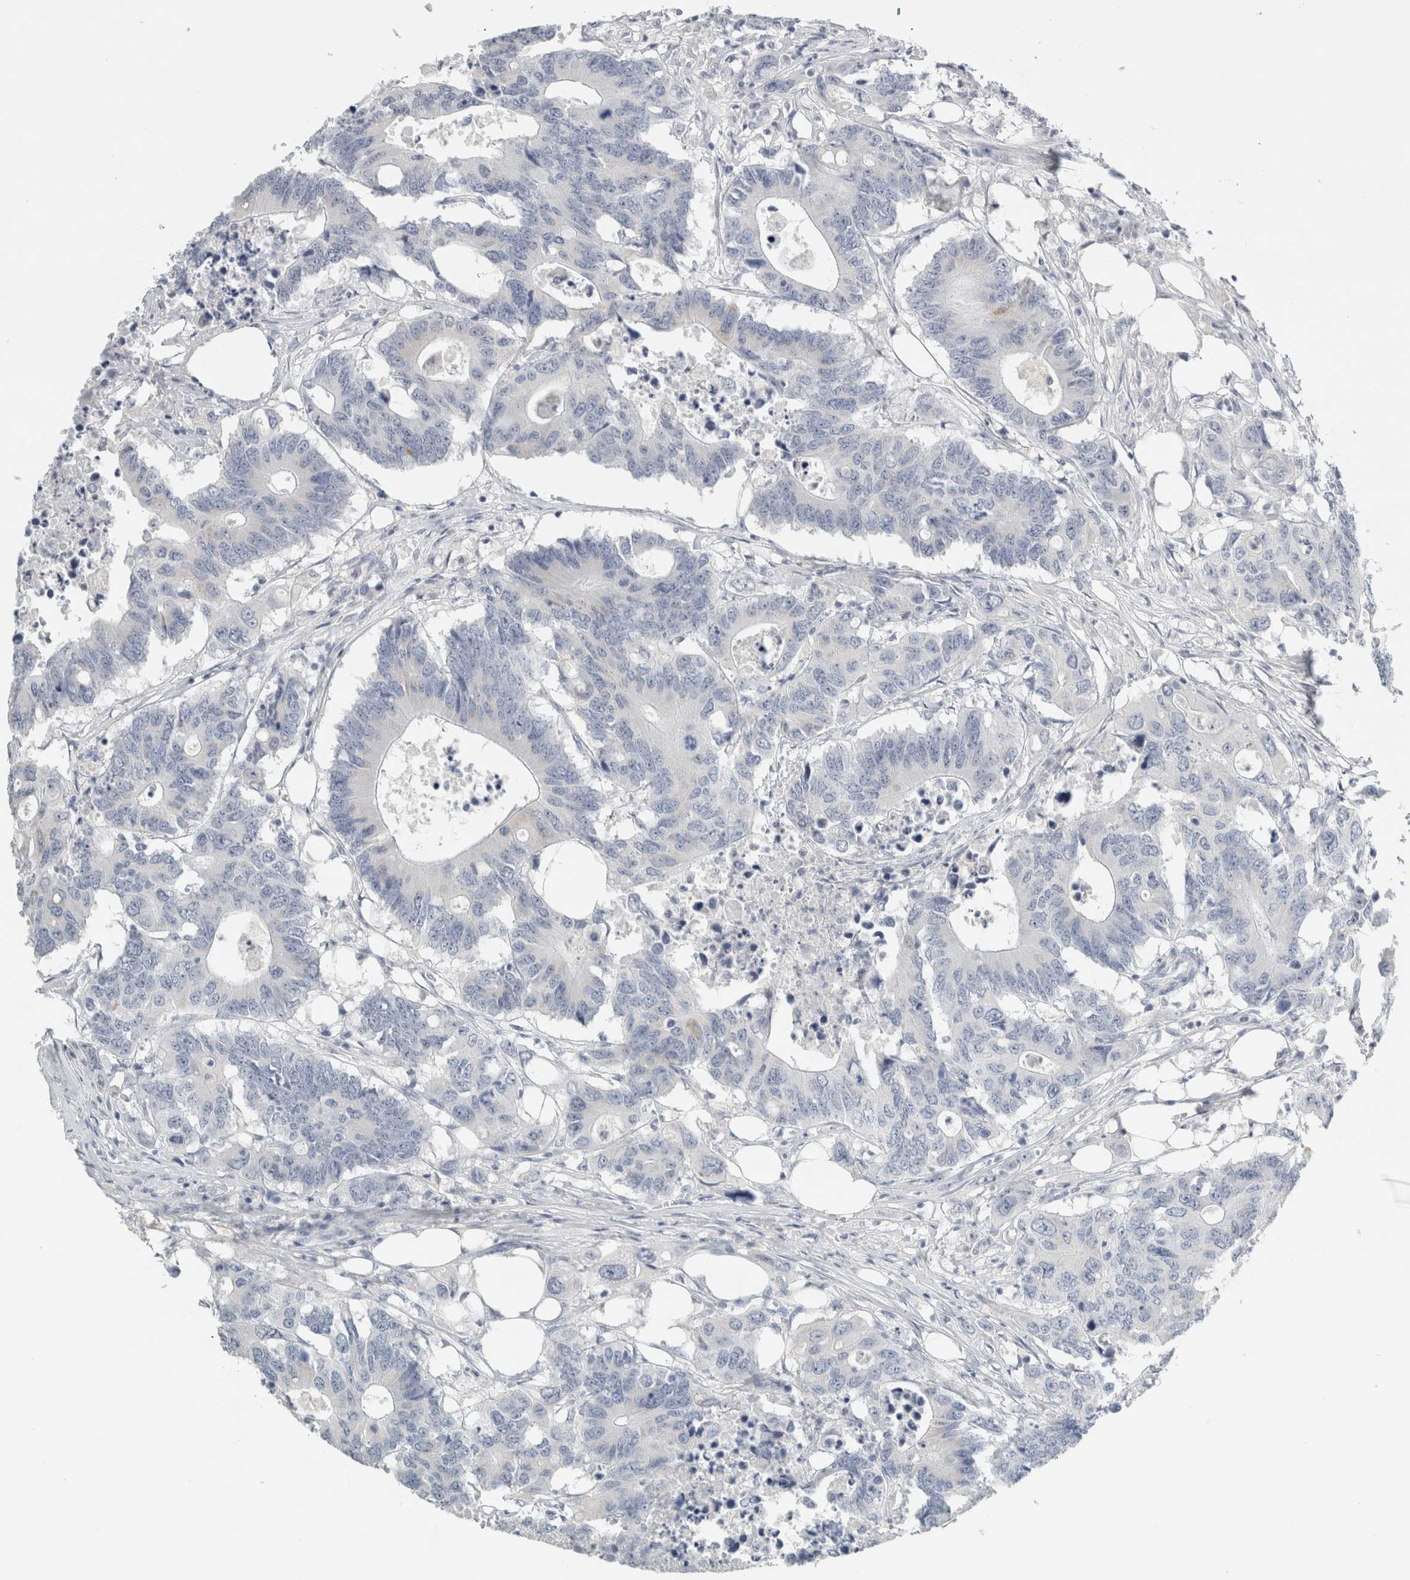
{"staining": {"intensity": "weak", "quantity": "<25%", "location": "cytoplasmic/membranous"}, "tissue": "colorectal cancer", "cell_type": "Tumor cells", "image_type": "cancer", "snomed": [{"axis": "morphology", "description": "Adenocarcinoma, NOS"}, {"axis": "topography", "description": "Colon"}], "caption": "A high-resolution photomicrograph shows IHC staining of colorectal cancer (adenocarcinoma), which exhibits no significant expression in tumor cells.", "gene": "CRAT", "patient": {"sex": "male", "age": 71}}